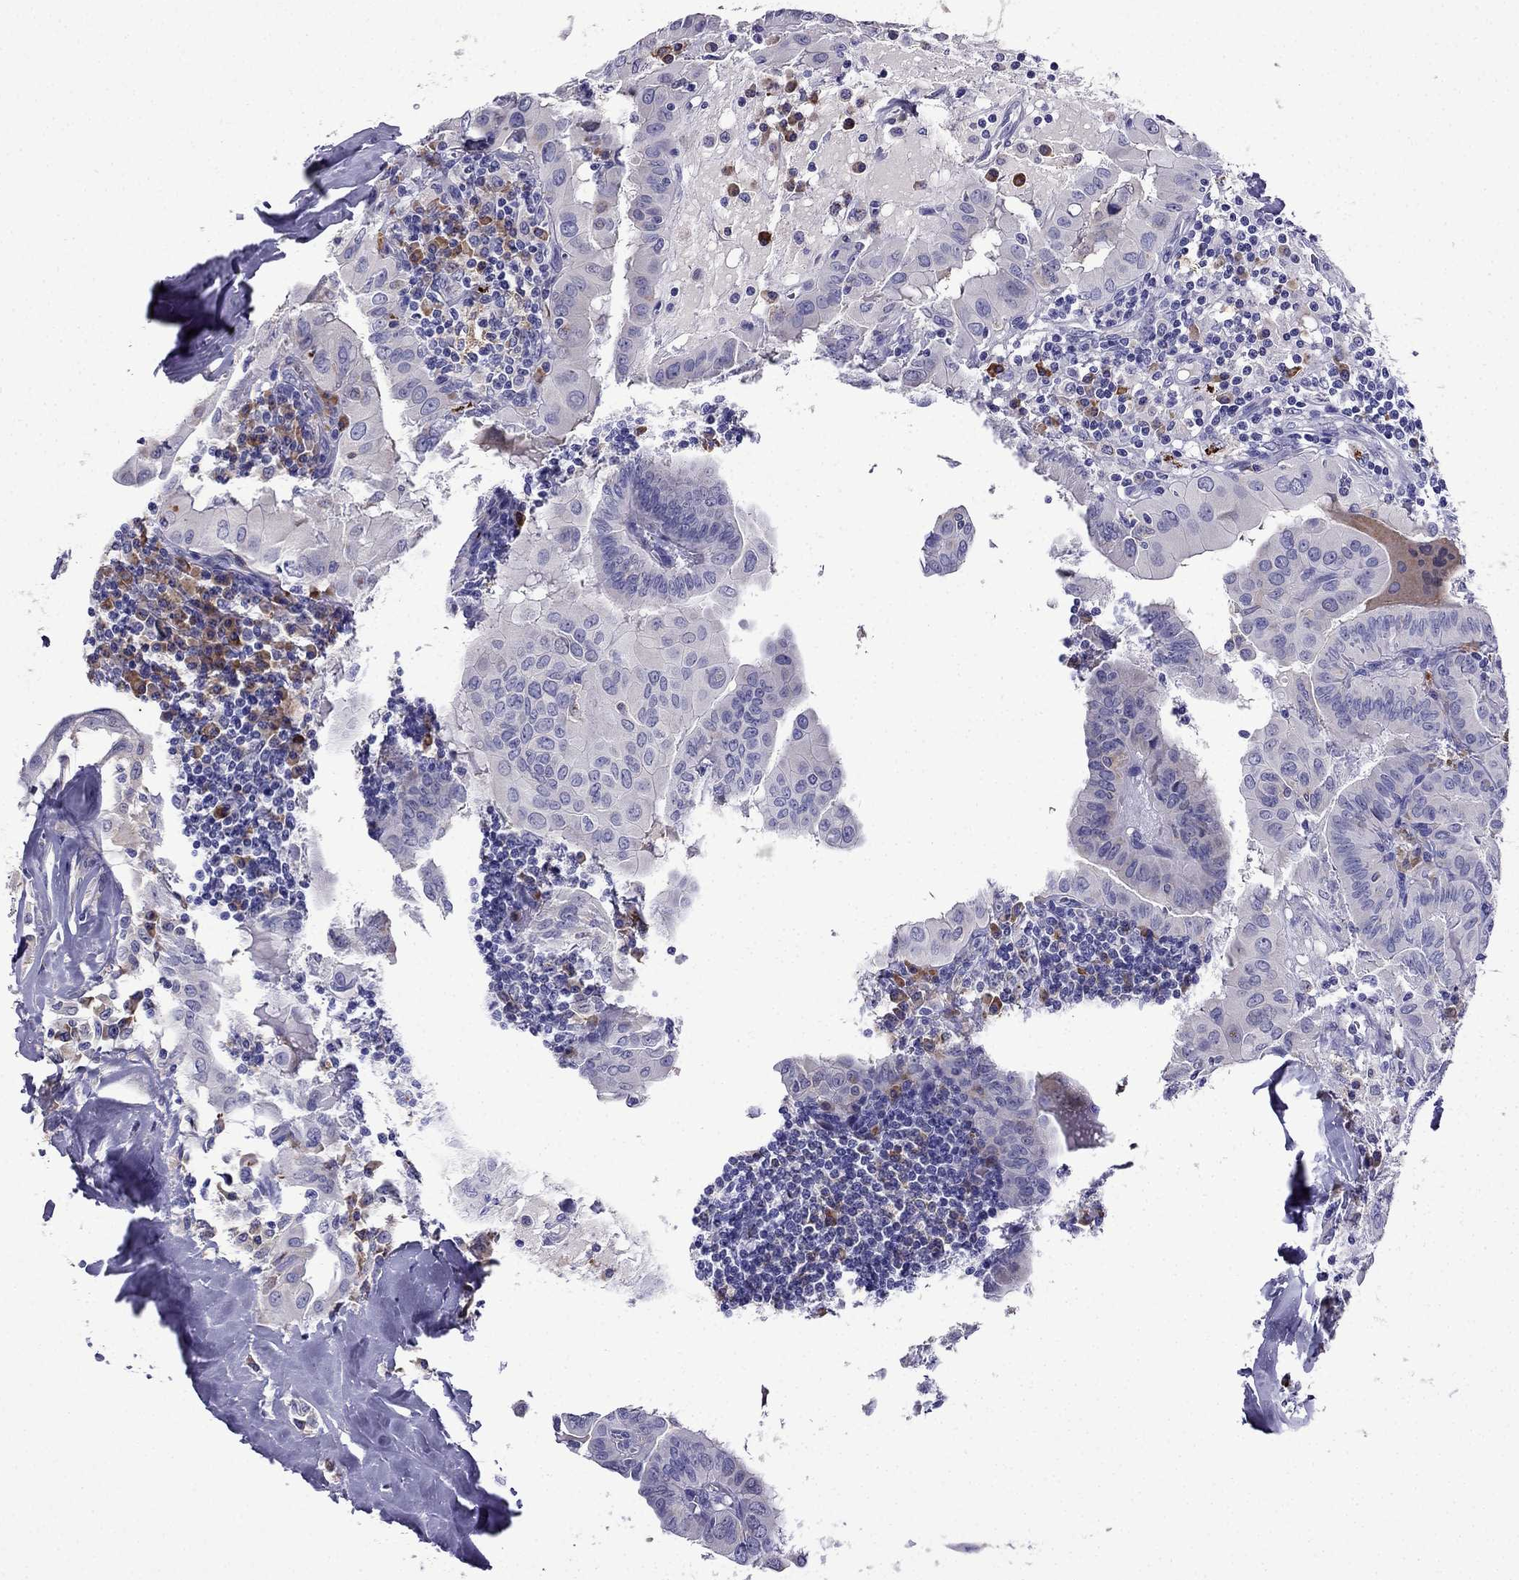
{"staining": {"intensity": "negative", "quantity": "none", "location": "none"}, "tissue": "thyroid cancer", "cell_type": "Tumor cells", "image_type": "cancer", "snomed": [{"axis": "morphology", "description": "Papillary adenocarcinoma, NOS"}, {"axis": "topography", "description": "Thyroid gland"}], "caption": "This is an immunohistochemistry (IHC) photomicrograph of thyroid cancer (papillary adenocarcinoma). There is no positivity in tumor cells.", "gene": "TSSK4", "patient": {"sex": "female", "age": 37}}